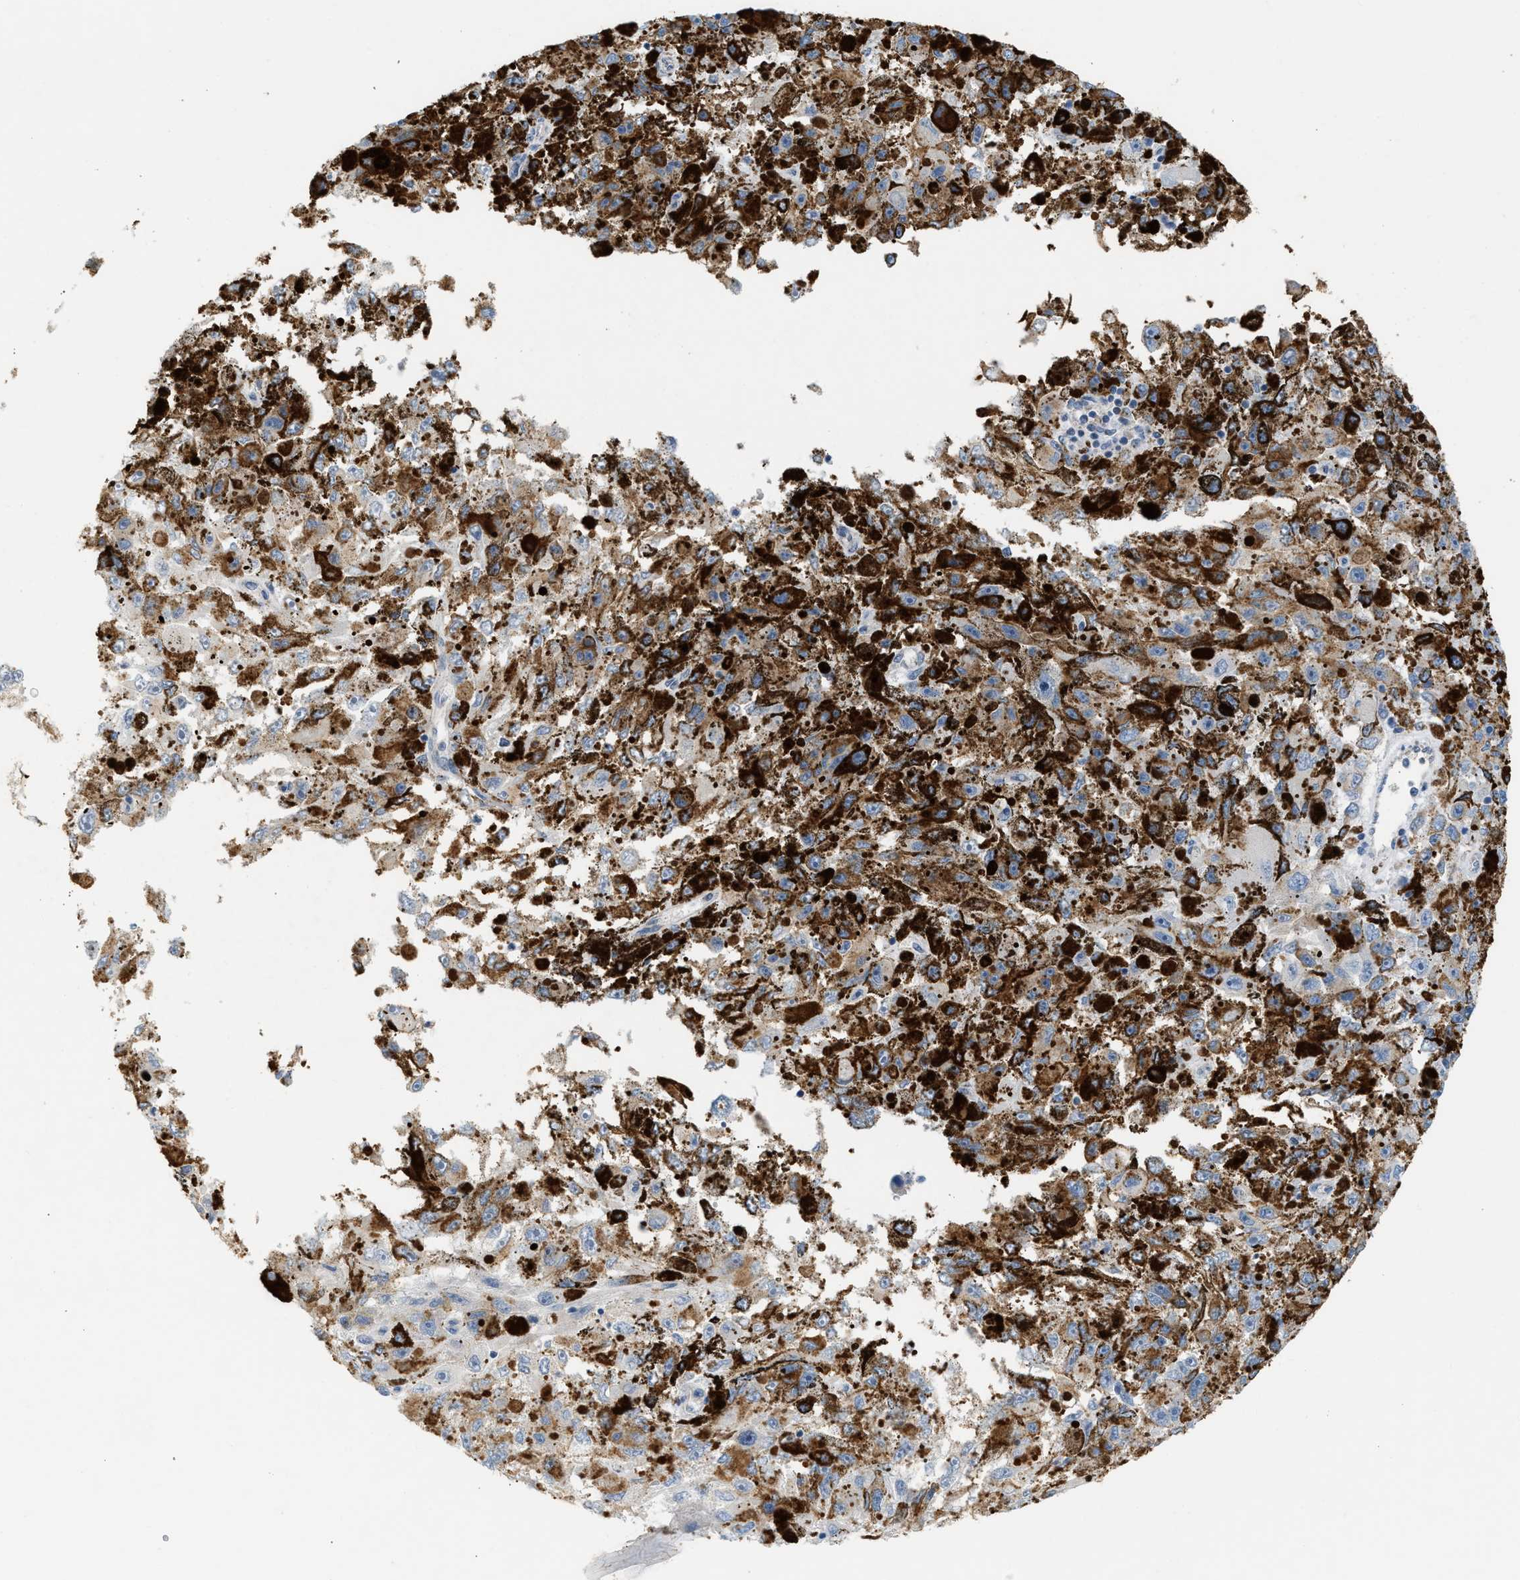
{"staining": {"intensity": "negative", "quantity": "none", "location": "none"}, "tissue": "melanoma", "cell_type": "Tumor cells", "image_type": "cancer", "snomed": [{"axis": "morphology", "description": "Malignant melanoma, NOS"}, {"axis": "topography", "description": "Skin"}], "caption": "Malignant melanoma was stained to show a protein in brown. There is no significant expression in tumor cells. The staining was performed using DAB (3,3'-diaminobenzidine) to visualize the protein expression in brown, while the nuclei were stained in blue with hematoxylin (Magnification: 20x).", "gene": "NDUFS8", "patient": {"sex": "female", "age": 104}}